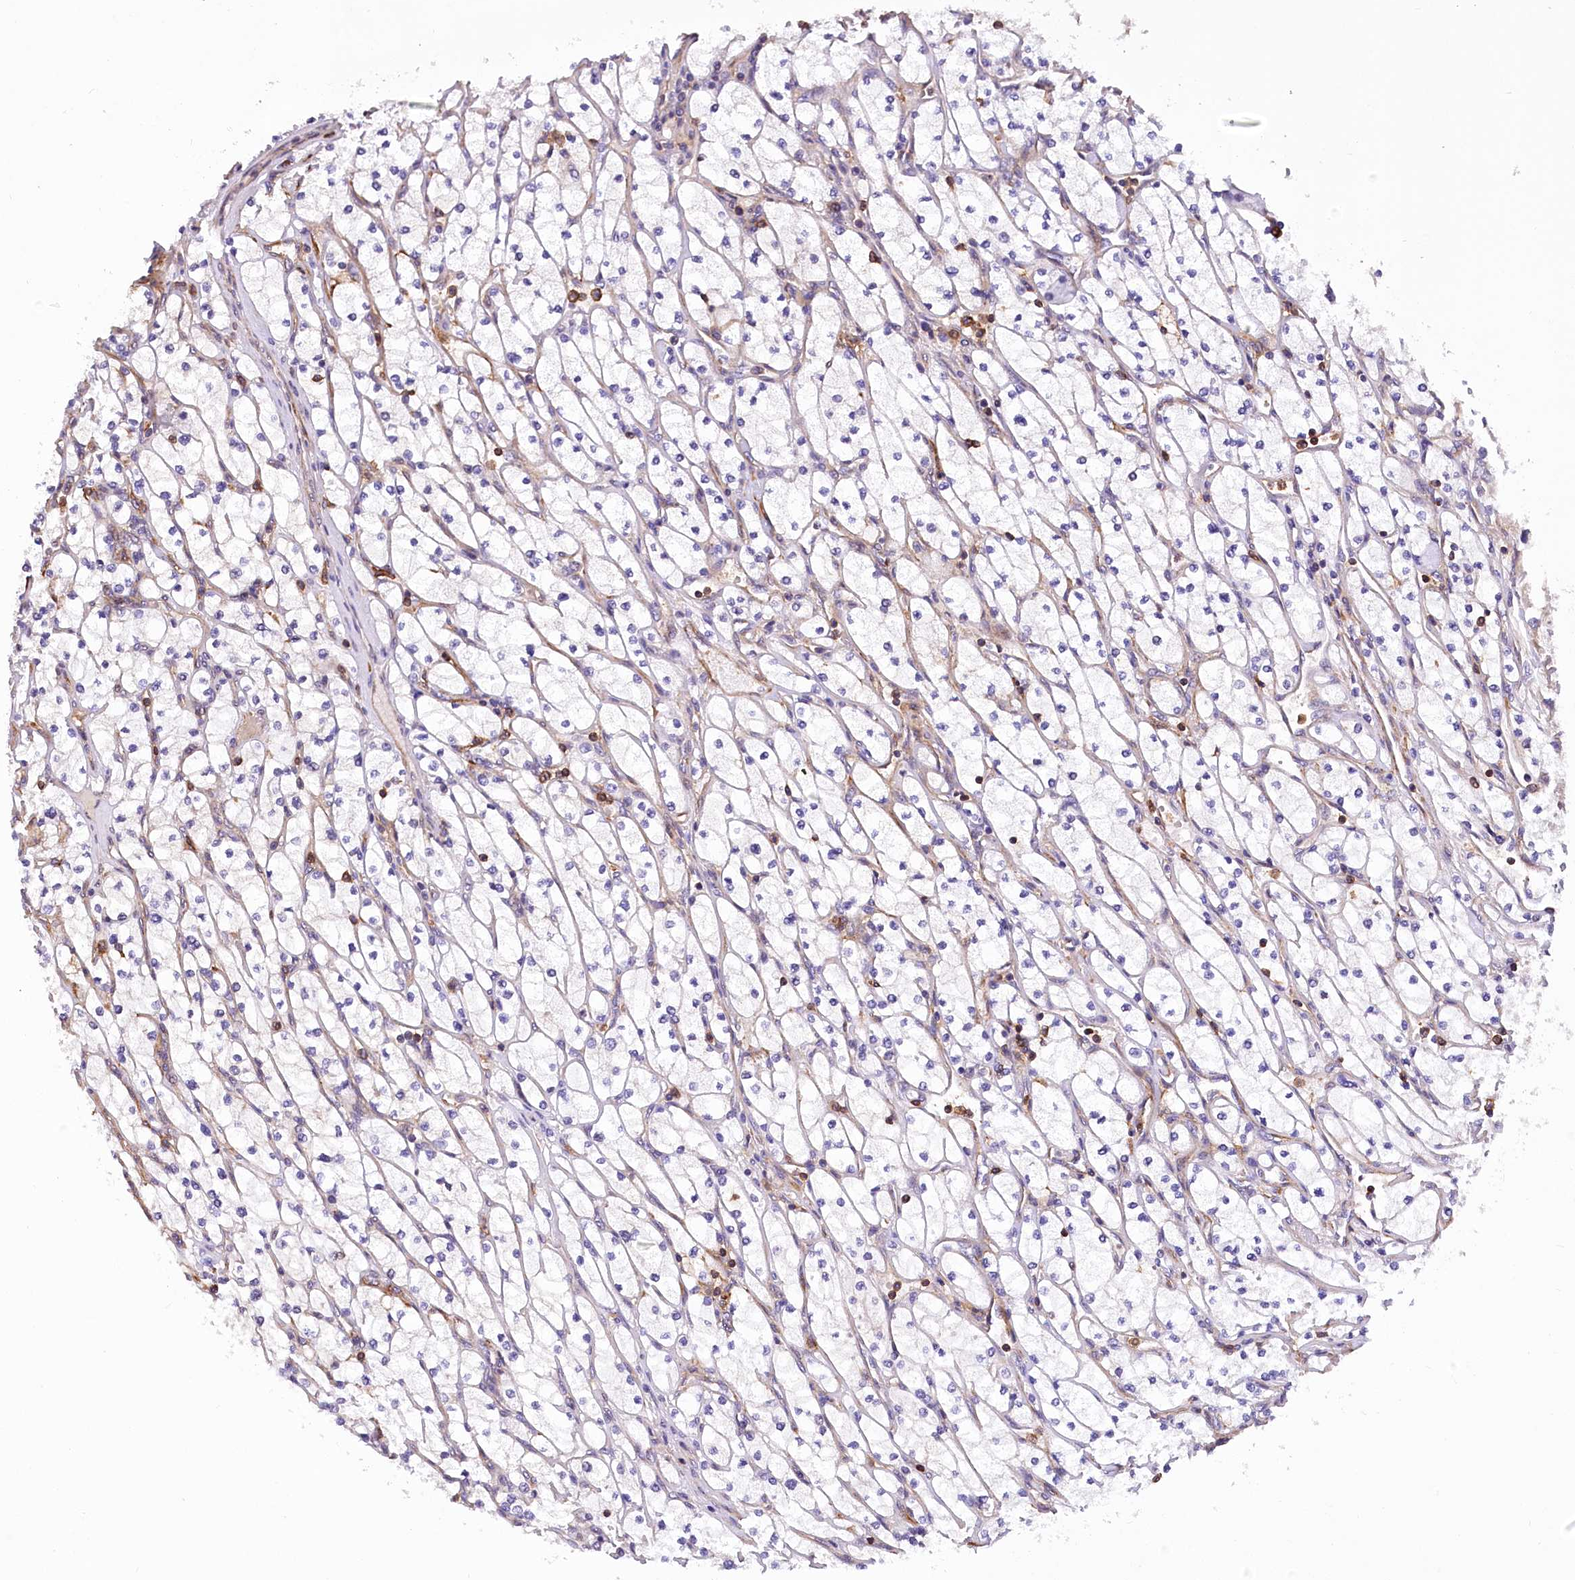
{"staining": {"intensity": "negative", "quantity": "none", "location": "none"}, "tissue": "renal cancer", "cell_type": "Tumor cells", "image_type": "cancer", "snomed": [{"axis": "morphology", "description": "Adenocarcinoma, NOS"}, {"axis": "topography", "description": "Kidney"}], "caption": "An immunohistochemistry (IHC) micrograph of adenocarcinoma (renal) is shown. There is no staining in tumor cells of adenocarcinoma (renal).", "gene": "DPP3", "patient": {"sex": "male", "age": 80}}